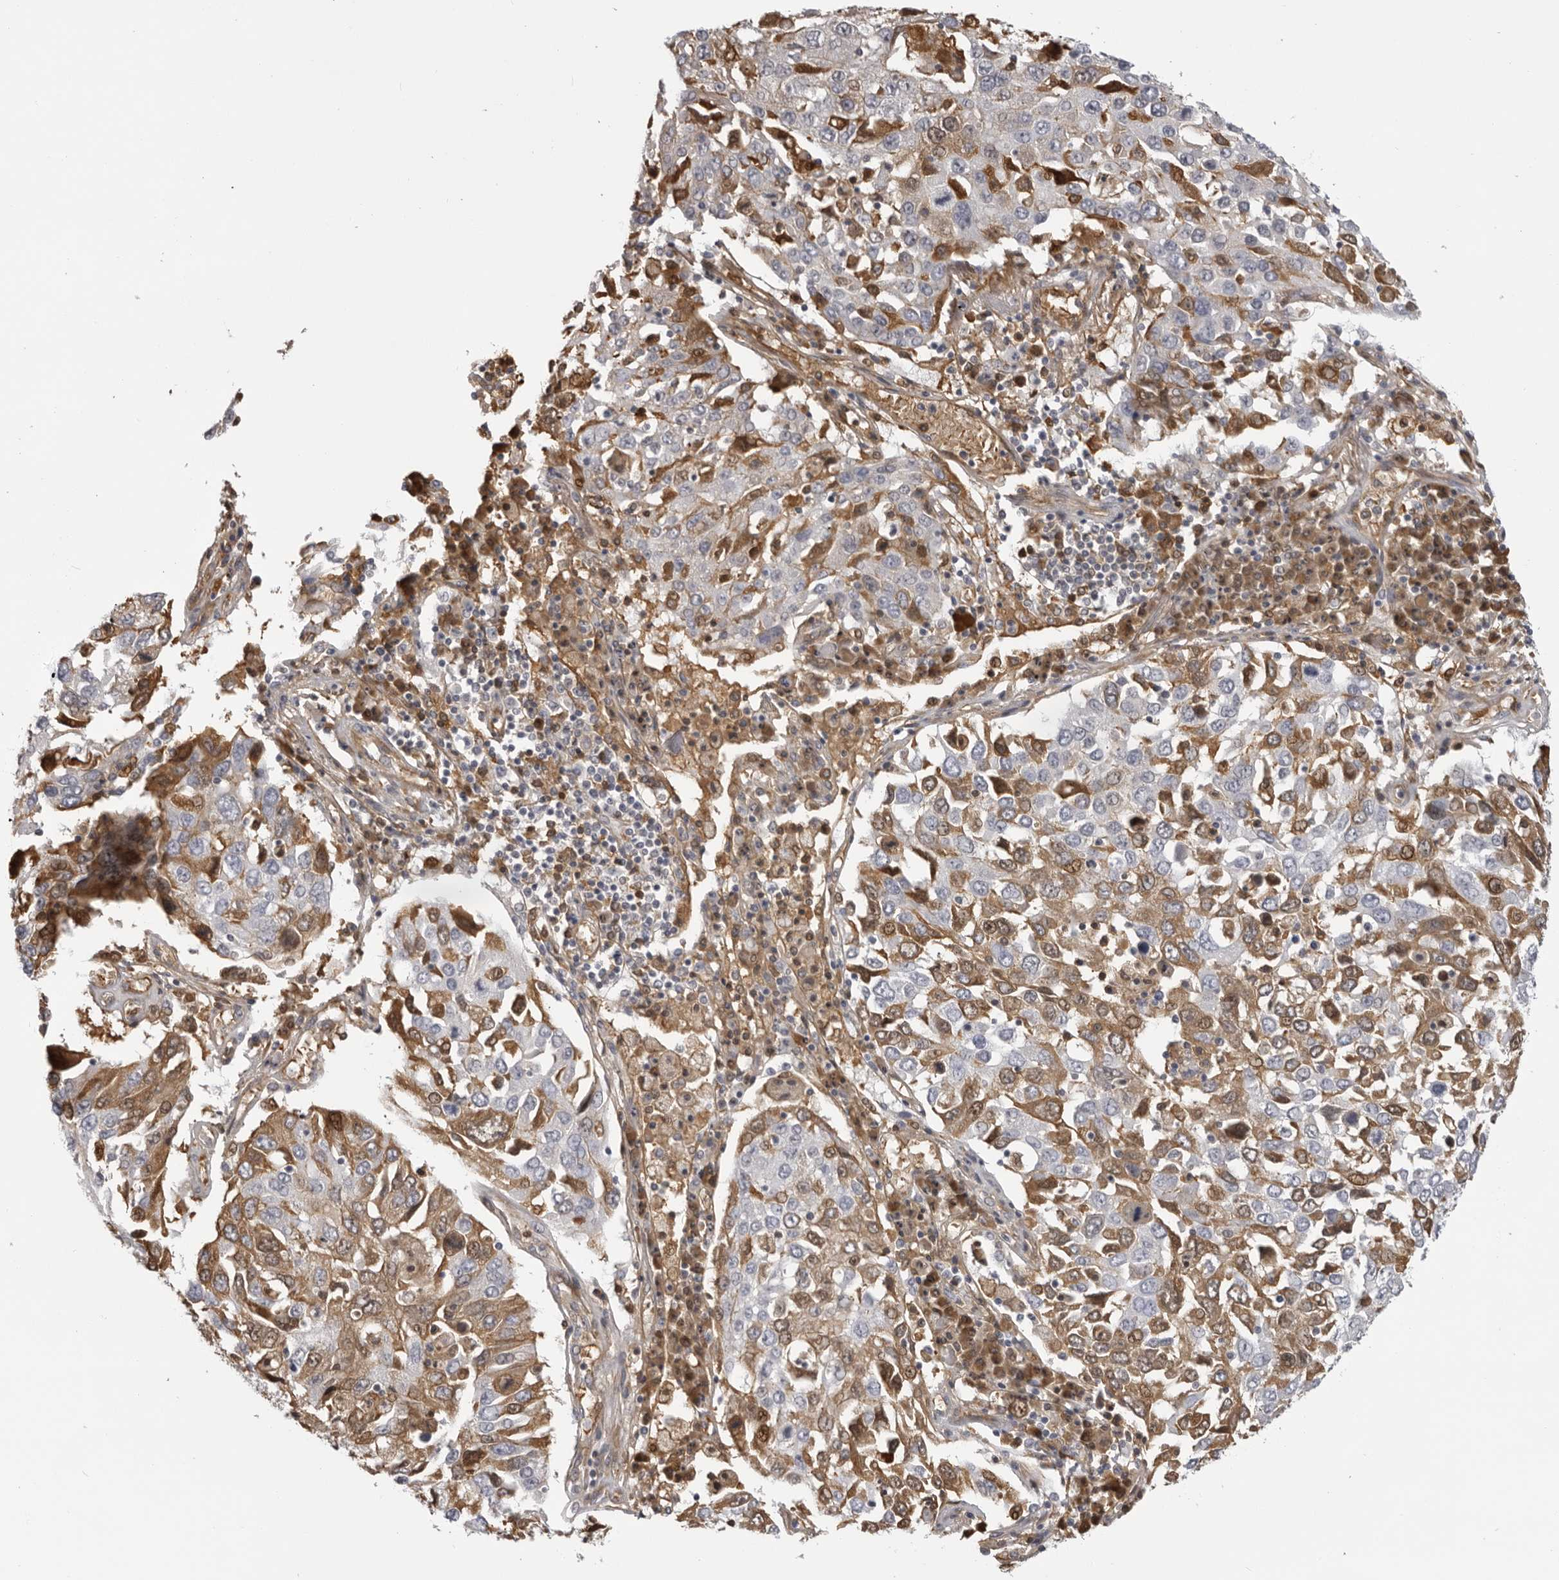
{"staining": {"intensity": "moderate", "quantity": "25%-75%", "location": "cytoplasmic/membranous,nuclear"}, "tissue": "lung cancer", "cell_type": "Tumor cells", "image_type": "cancer", "snomed": [{"axis": "morphology", "description": "Squamous cell carcinoma, NOS"}, {"axis": "topography", "description": "Lung"}], "caption": "The micrograph demonstrates a brown stain indicating the presence of a protein in the cytoplasmic/membranous and nuclear of tumor cells in lung cancer (squamous cell carcinoma).", "gene": "PLEKHF2", "patient": {"sex": "male", "age": 65}}